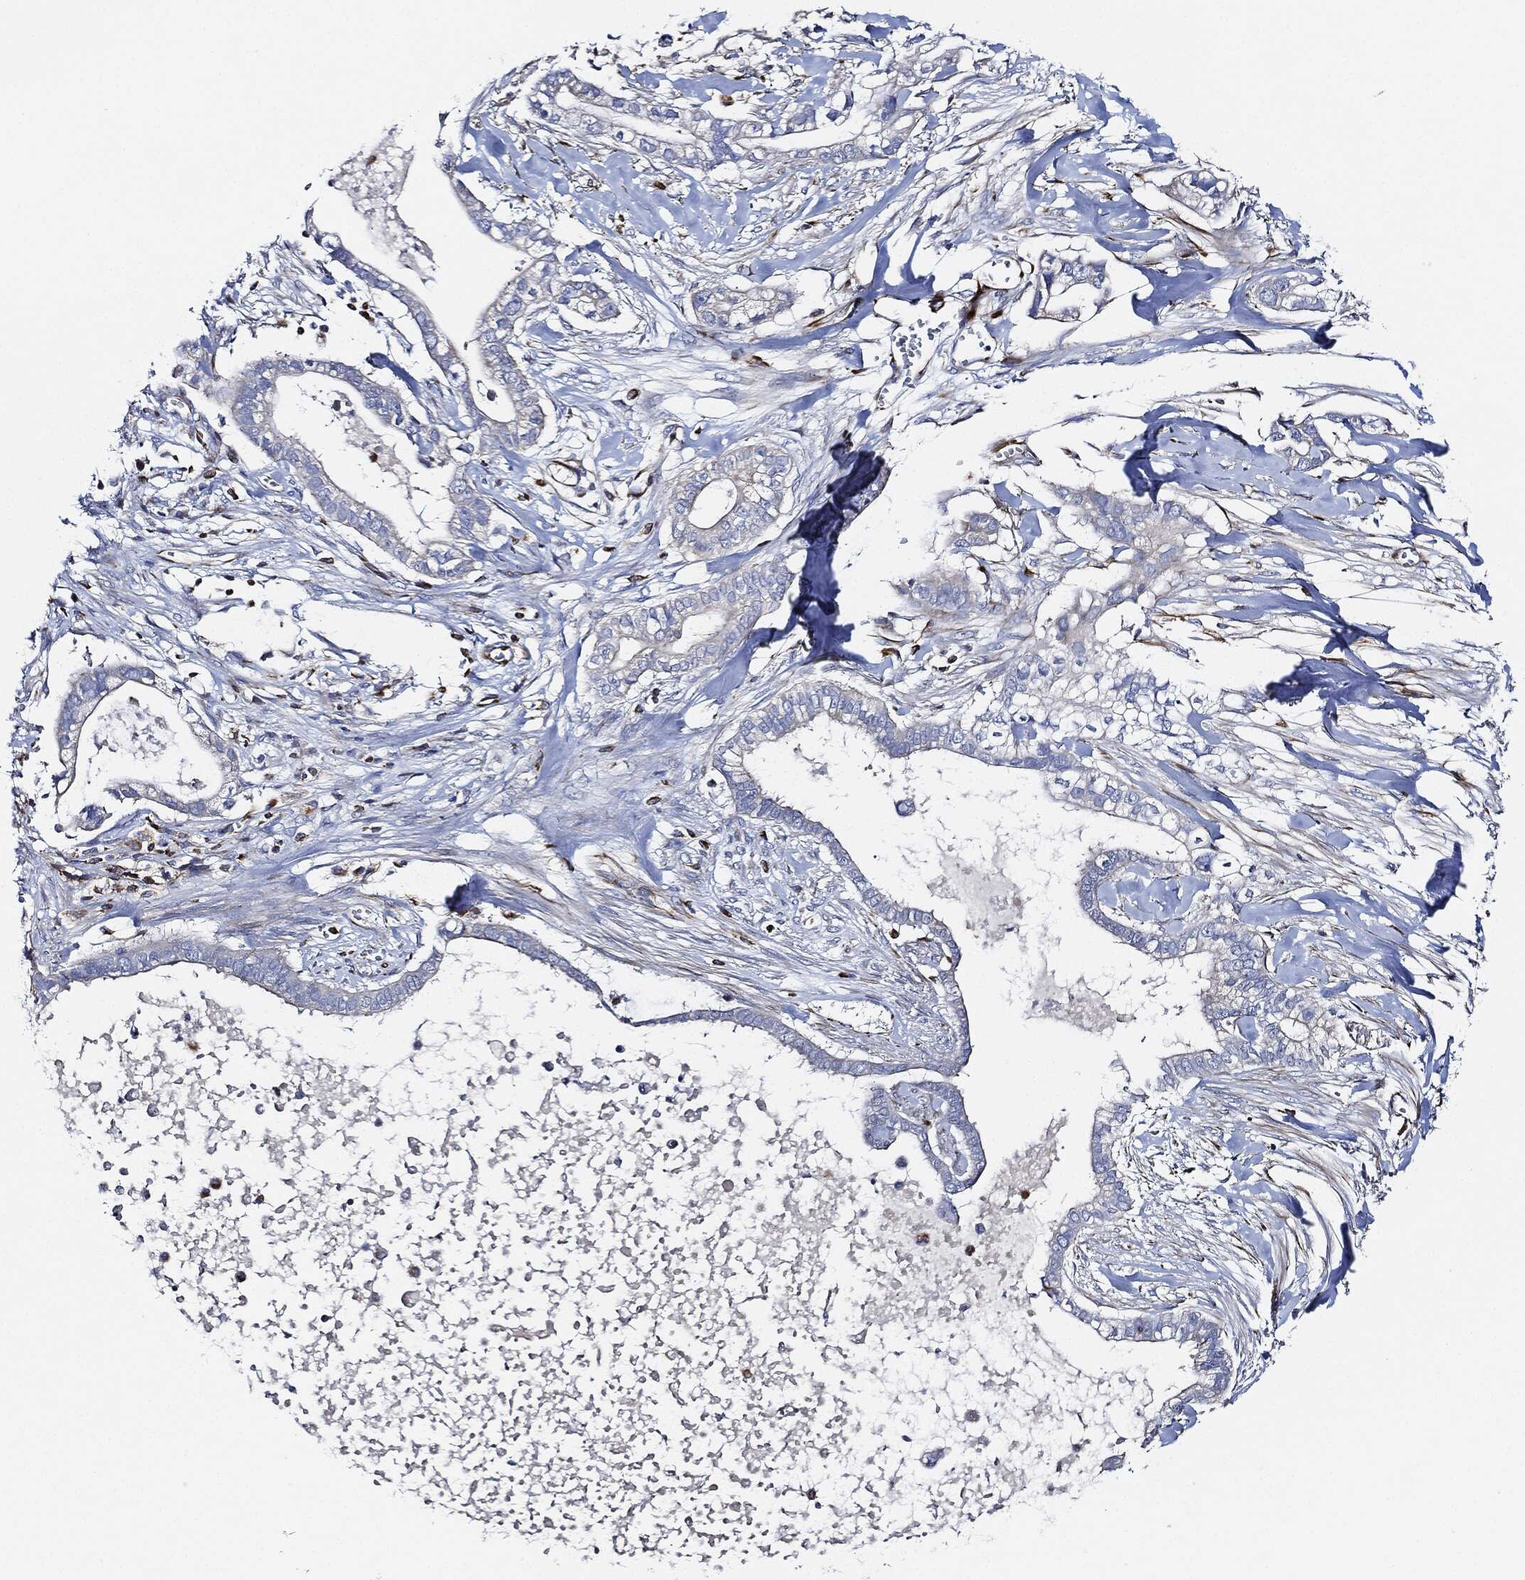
{"staining": {"intensity": "negative", "quantity": "none", "location": "none"}, "tissue": "pancreatic cancer", "cell_type": "Tumor cells", "image_type": "cancer", "snomed": [{"axis": "morphology", "description": "Adenocarcinoma, NOS"}, {"axis": "topography", "description": "Pancreas"}], "caption": "This is an immunohistochemistry (IHC) photomicrograph of human adenocarcinoma (pancreatic). There is no positivity in tumor cells.", "gene": "THSD1", "patient": {"sex": "male", "age": 61}}